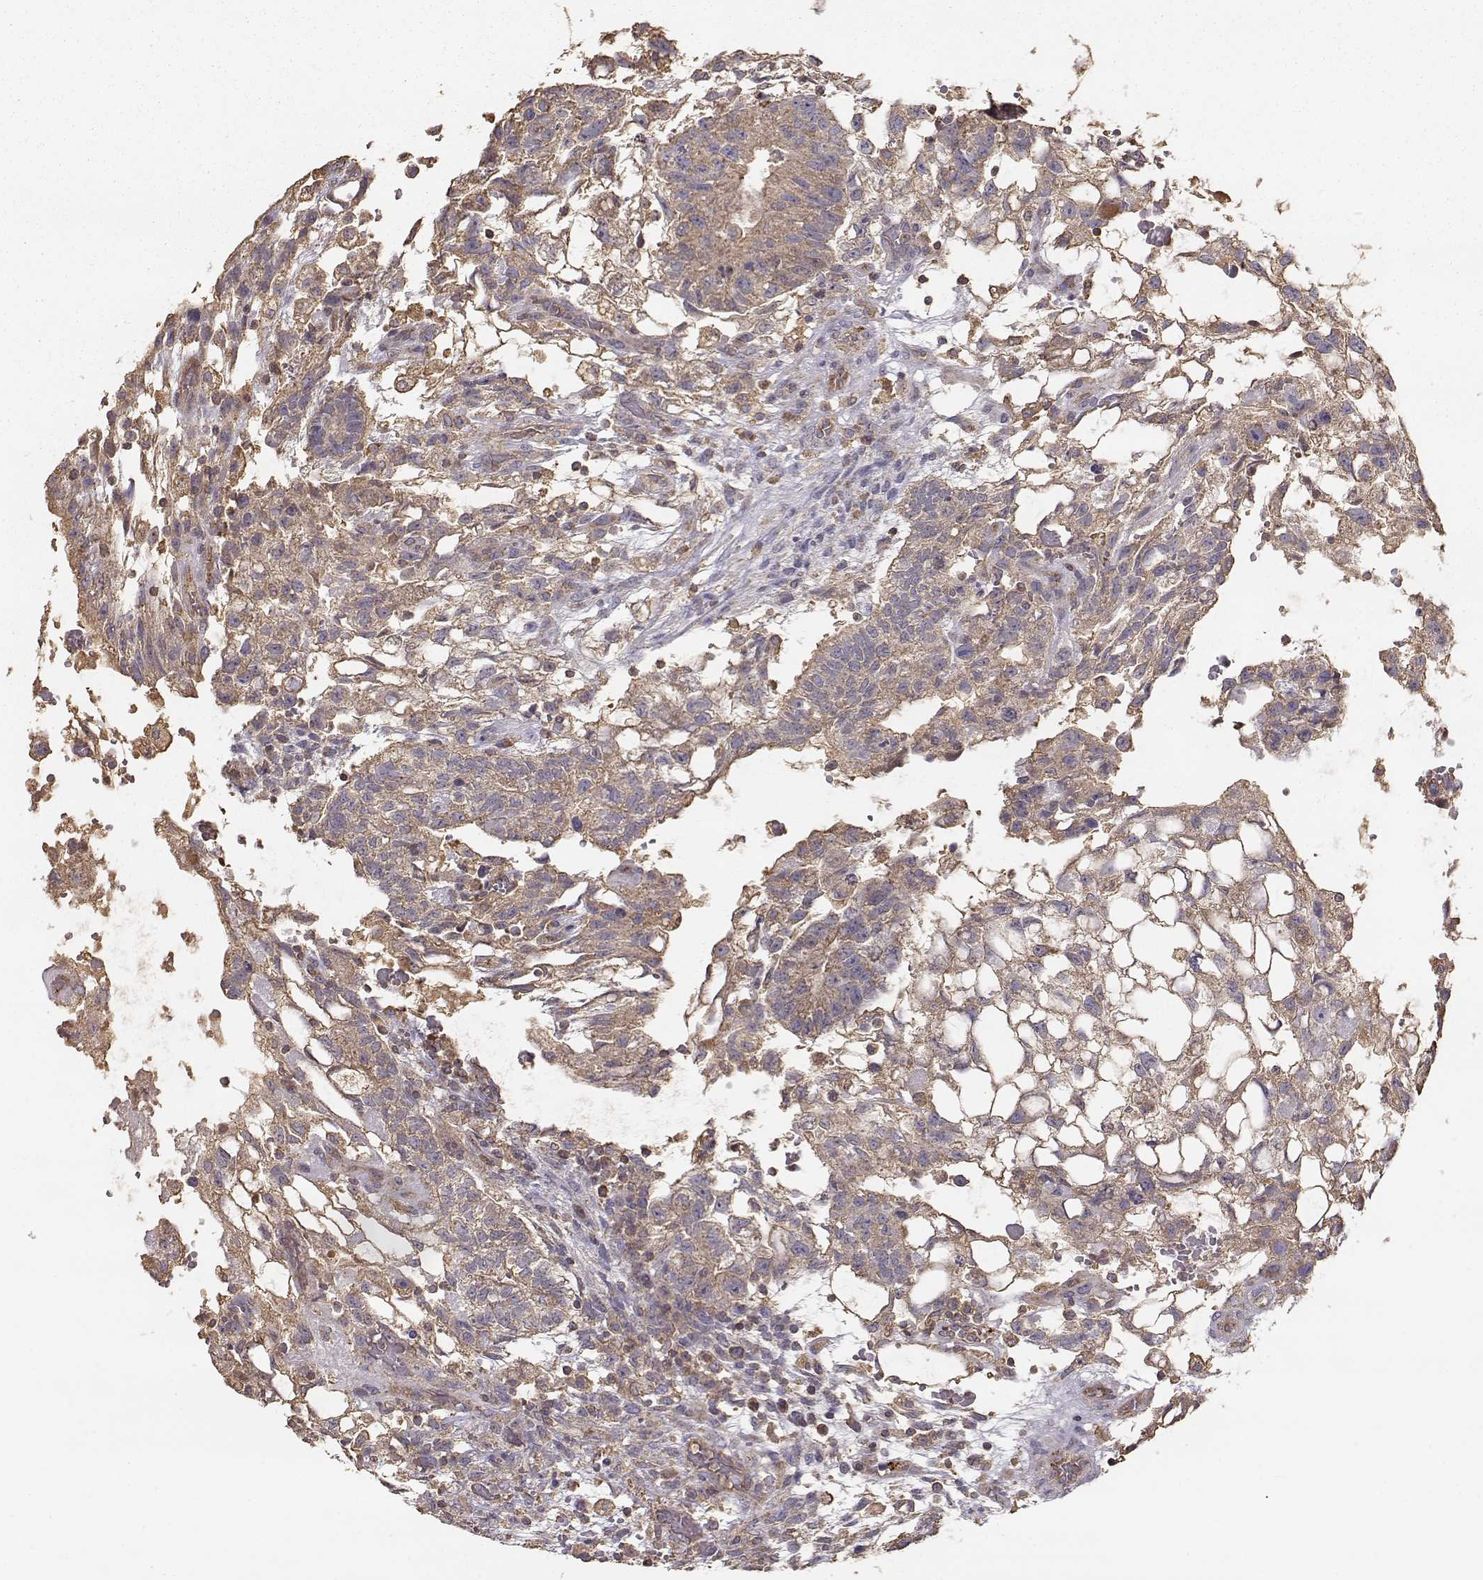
{"staining": {"intensity": "weak", "quantity": ">75%", "location": "cytoplasmic/membranous"}, "tissue": "testis cancer", "cell_type": "Tumor cells", "image_type": "cancer", "snomed": [{"axis": "morphology", "description": "Carcinoma, Embryonal, NOS"}, {"axis": "topography", "description": "Testis"}], "caption": "Immunohistochemistry (IHC) micrograph of neoplastic tissue: embryonal carcinoma (testis) stained using IHC displays low levels of weak protein expression localized specifically in the cytoplasmic/membranous of tumor cells, appearing as a cytoplasmic/membranous brown color.", "gene": "TARS3", "patient": {"sex": "male", "age": 32}}